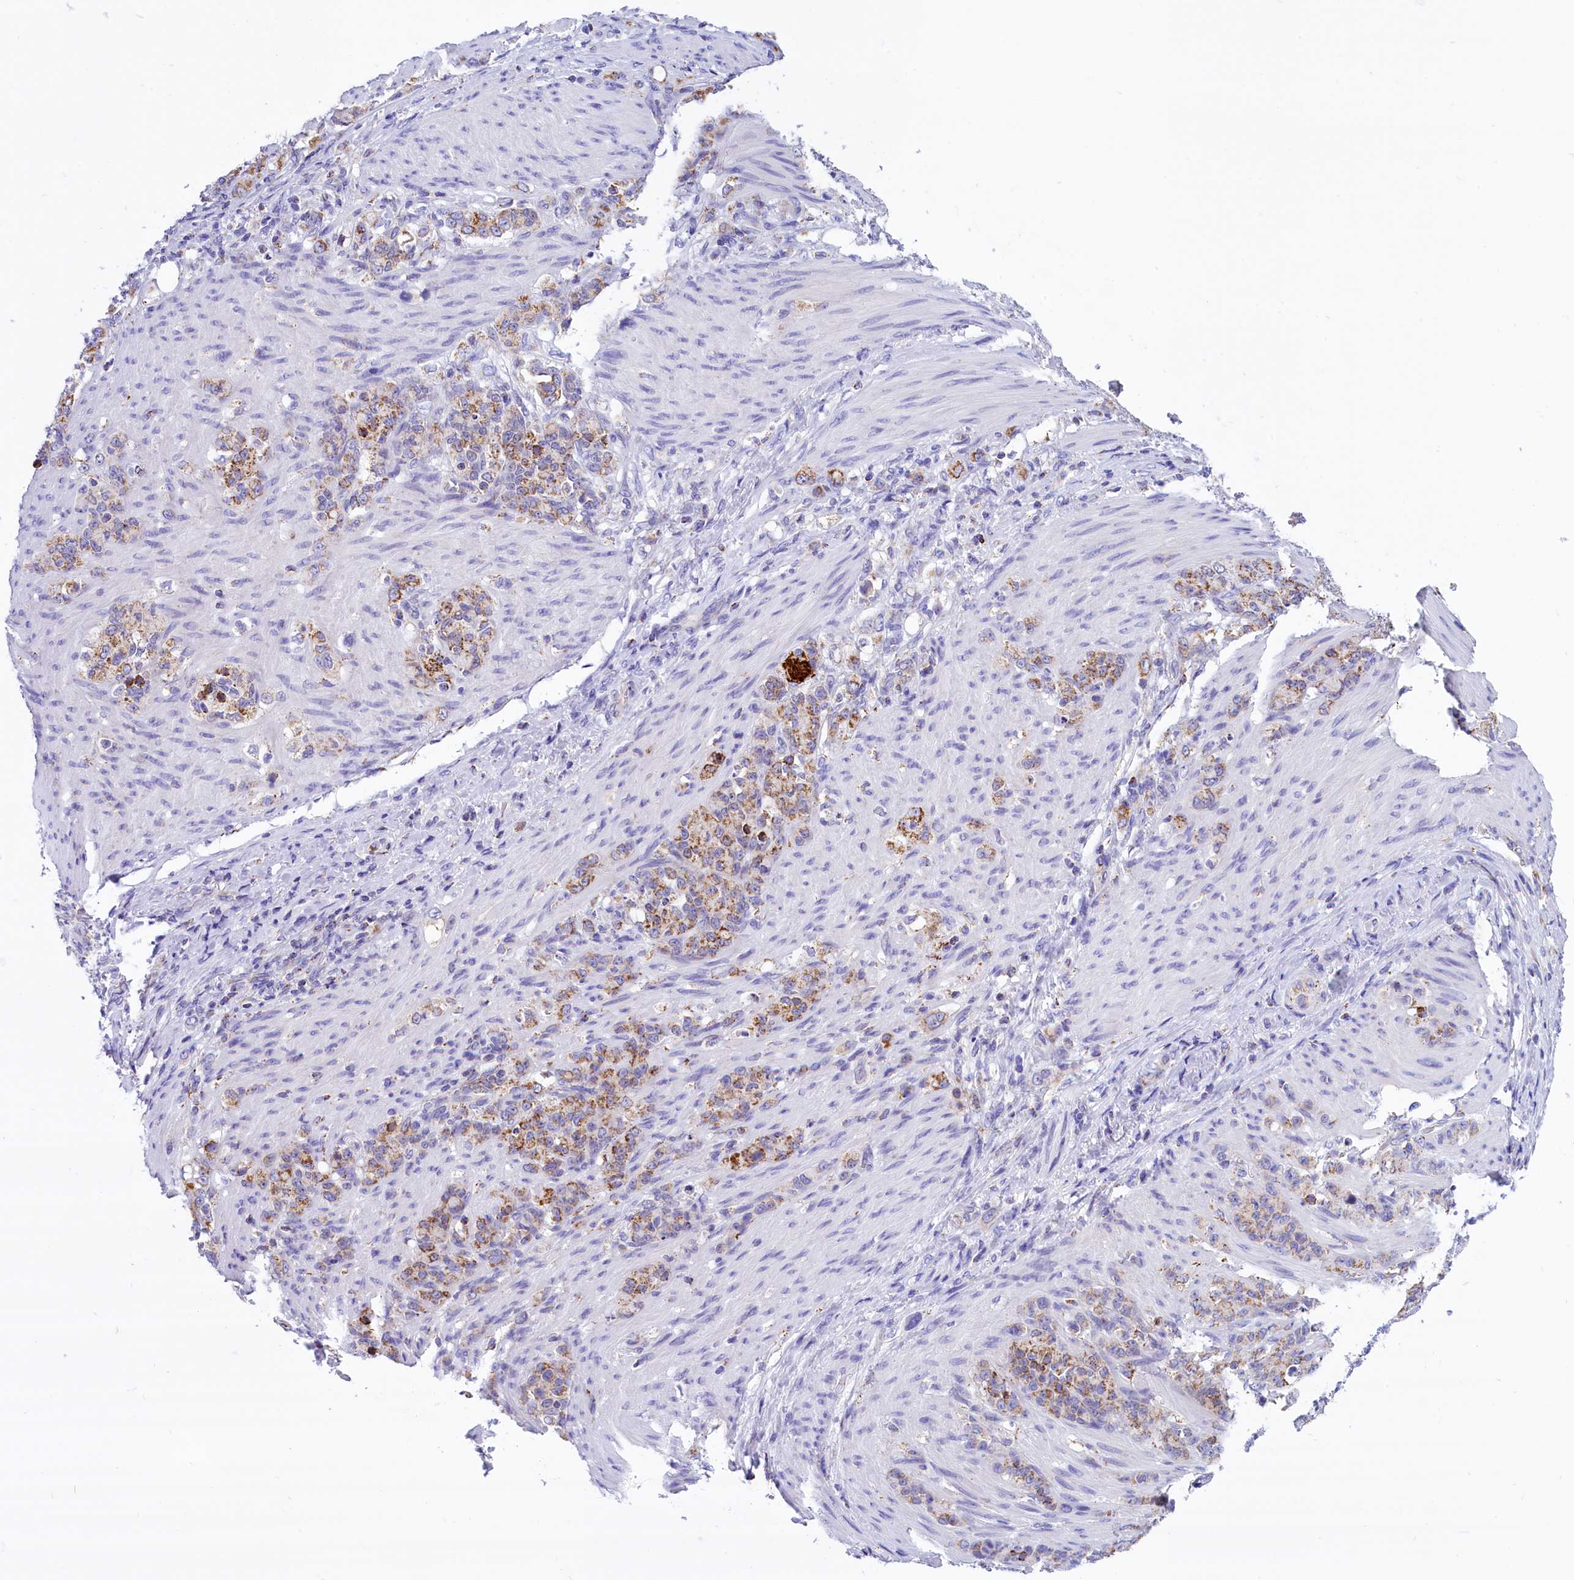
{"staining": {"intensity": "moderate", "quantity": ">75%", "location": "cytoplasmic/membranous"}, "tissue": "stomach cancer", "cell_type": "Tumor cells", "image_type": "cancer", "snomed": [{"axis": "morphology", "description": "Adenocarcinoma, NOS"}, {"axis": "topography", "description": "Stomach"}], "caption": "IHC (DAB (3,3'-diaminobenzidine)) staining of stomach adenocarcinoma exhibits moderate cytoplasmic/membranous protein positivity in about >75% of tumor cells.", "gene": "ABAT", "patient": {"sex": "female", "age": 79}}